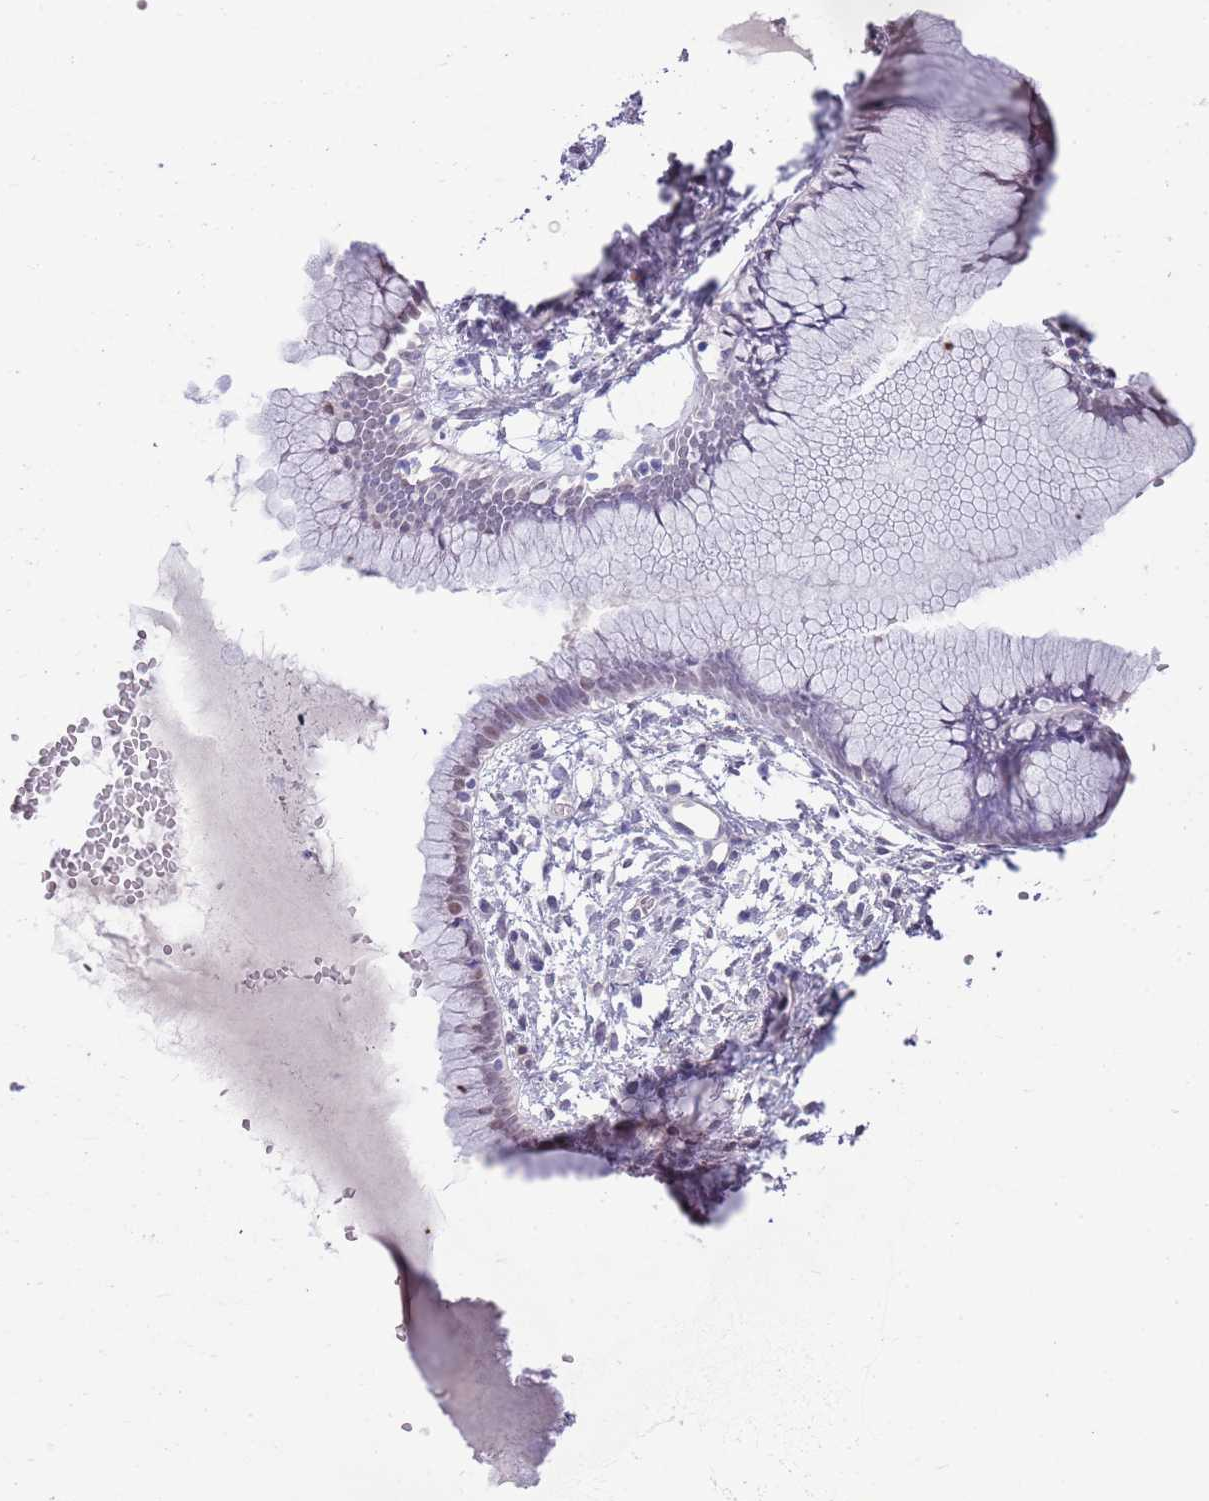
{"staining": {"intensity": "weak", "quantity": "<25%", "location": "nuclear"}, "tissue": "cervix", "cell_type": "Glandular cells", "image_type": "normal", "snomed": [{"axis": "morphology", "description": "Normal tissue, NOS"}, {"axis": "topography", "description": "Cervix"}], "caption": "This is an IHC histopathology image of unremarkable cervix. There is no staining in glandular cells.", "gene": "CTRC", "patient": {"sex": "female", "age": 42}}